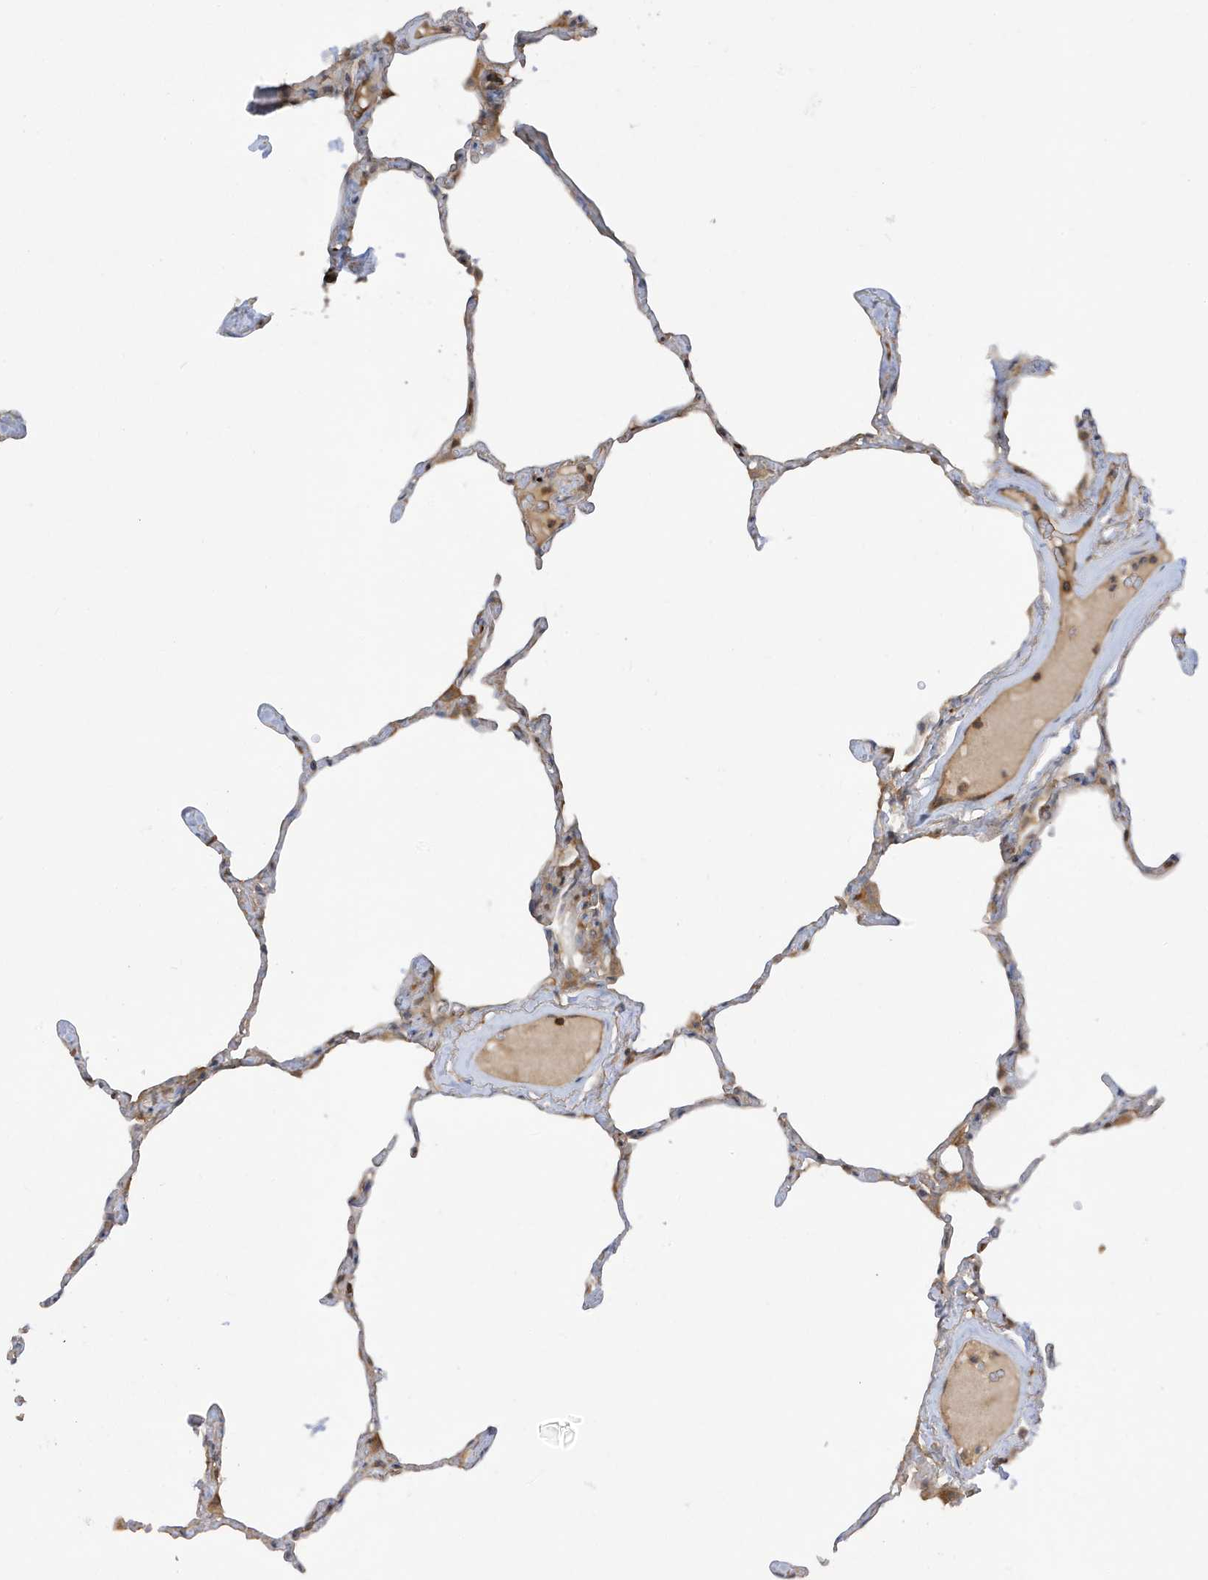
{"staining": {"intensity": "weak", "quantity": "<25%", "location": "cytoplasmic/membranous"}, "tissue": "lung", "cell_type": "Alveolar cells", "image_type": "normal", "snomed": [{"axis": "morphology", "description": "Normal tissue, NOS"}, {"axis": "topography", "description": "Lung"}], "caption": "High magnification brightfield microscopy of unremarkable lung stained with DAB (brown) and counterstained with hematoxylin (blue): alveolar cells show no significant positivity.", "gene": "PHACTR2", "patient": {"sex": "male", "age": 65}}